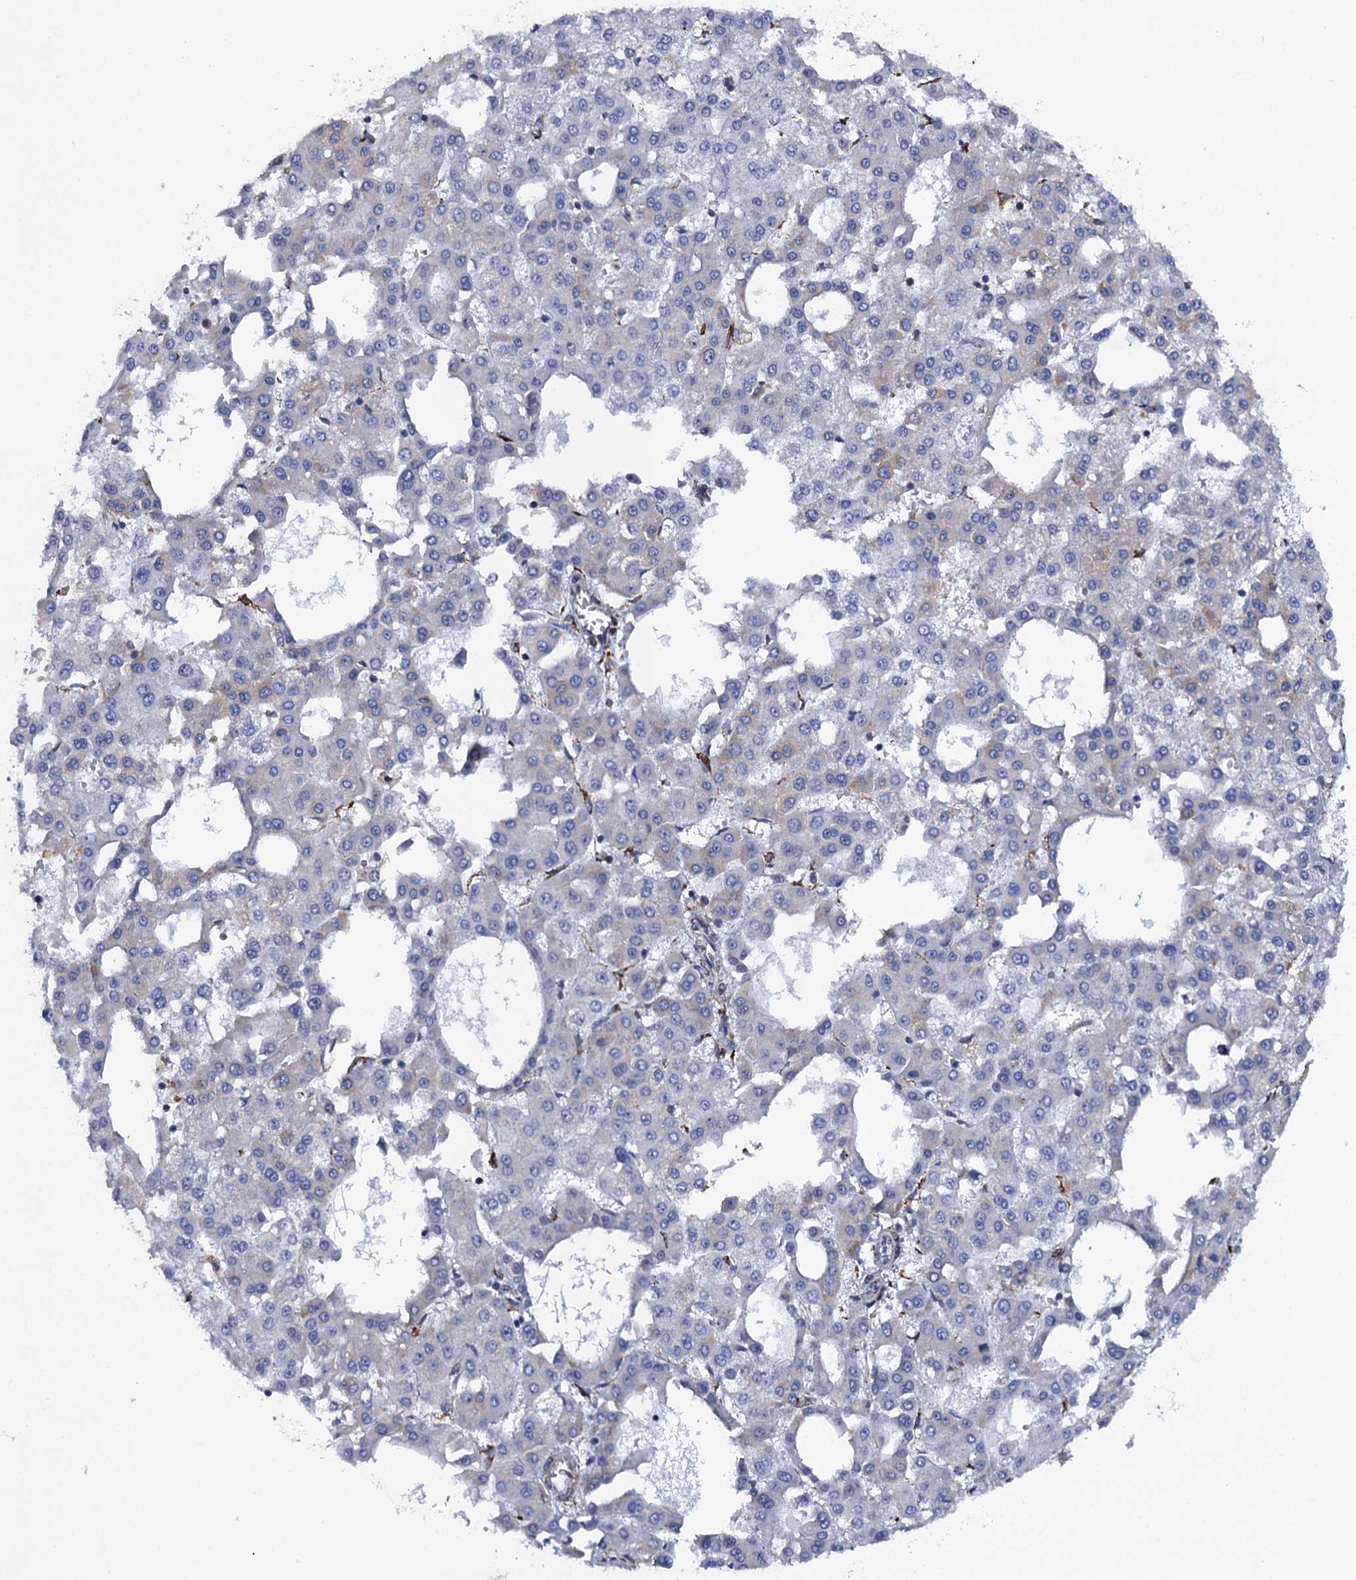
{"staining": {"intensity": "negative", "quantity": "none", "location": "none"}, "tissue": "liver cancer", "cell_type": "Tumor cells", "image_type": "cancer", "snomed": [{"axis": "morphology", "description": "Carcinoma, Hepatocellular, NOS"}, {"axis": "topography", "description": "Liver"}], "caption": "Tumor cells show no significant protein positivity in hepatocellular carcinoma (liver).", "gene": "POGLUT3", "patient": {"sex": "male", "age": 47}}